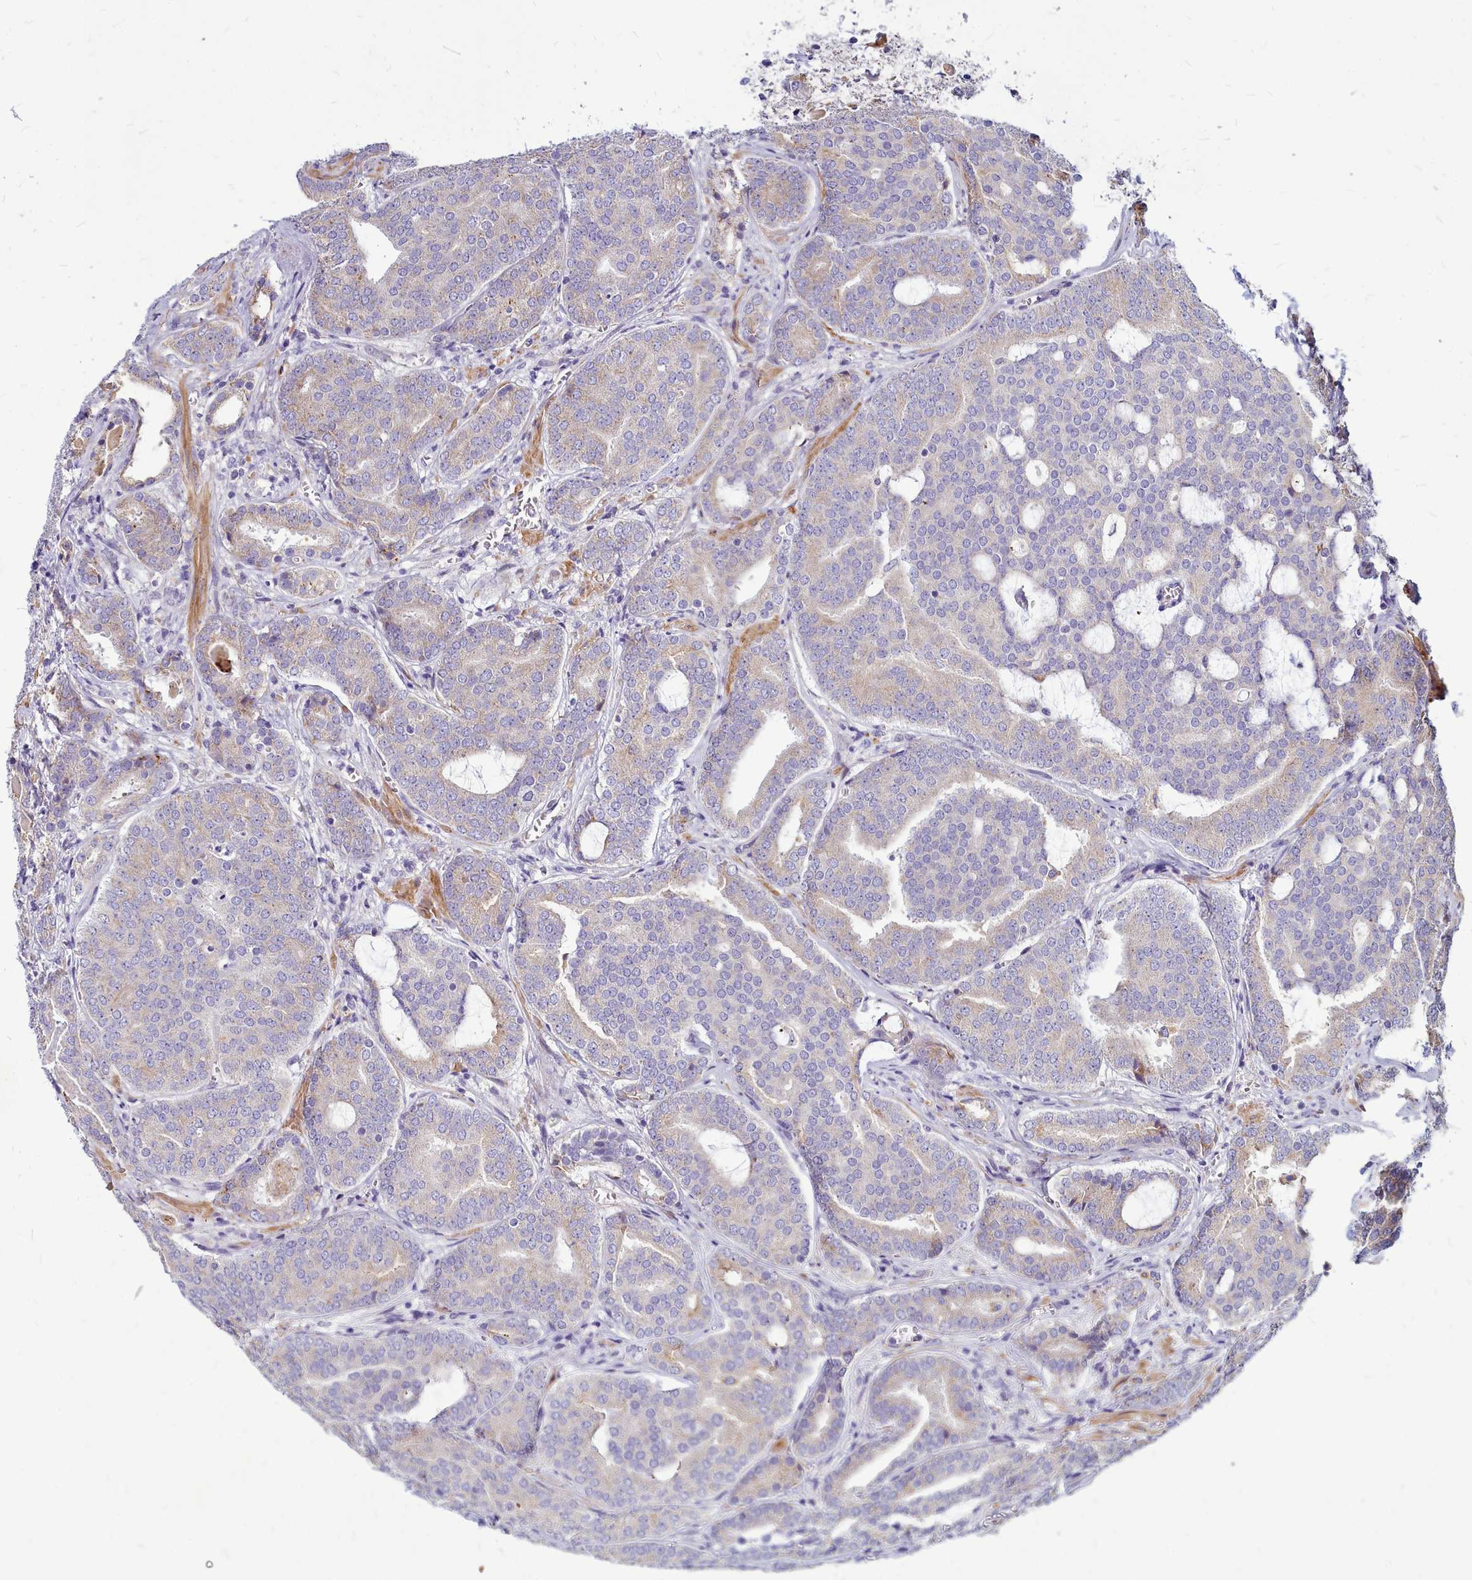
{"staining": {"intensity": "negative", "quantity": "none", "location": "none"}, "tissue": "prostate cancer", "cell_type": "Tumor cells", "image_type": "cancer", "snomed": [{"axis": "morphology", "description": "Adenocarcinoma, High grade"}, {"axis": "topography", "description": "Prostate"}], "caption": "This is an immunohistochemistry (IHC) photomicrograph of prostate cancer (adenocarcinoma (high-grade)). There is no staining in tumor cells.", "gene": "SMPD4", "patient": {"sex": "male", "age": 55}}